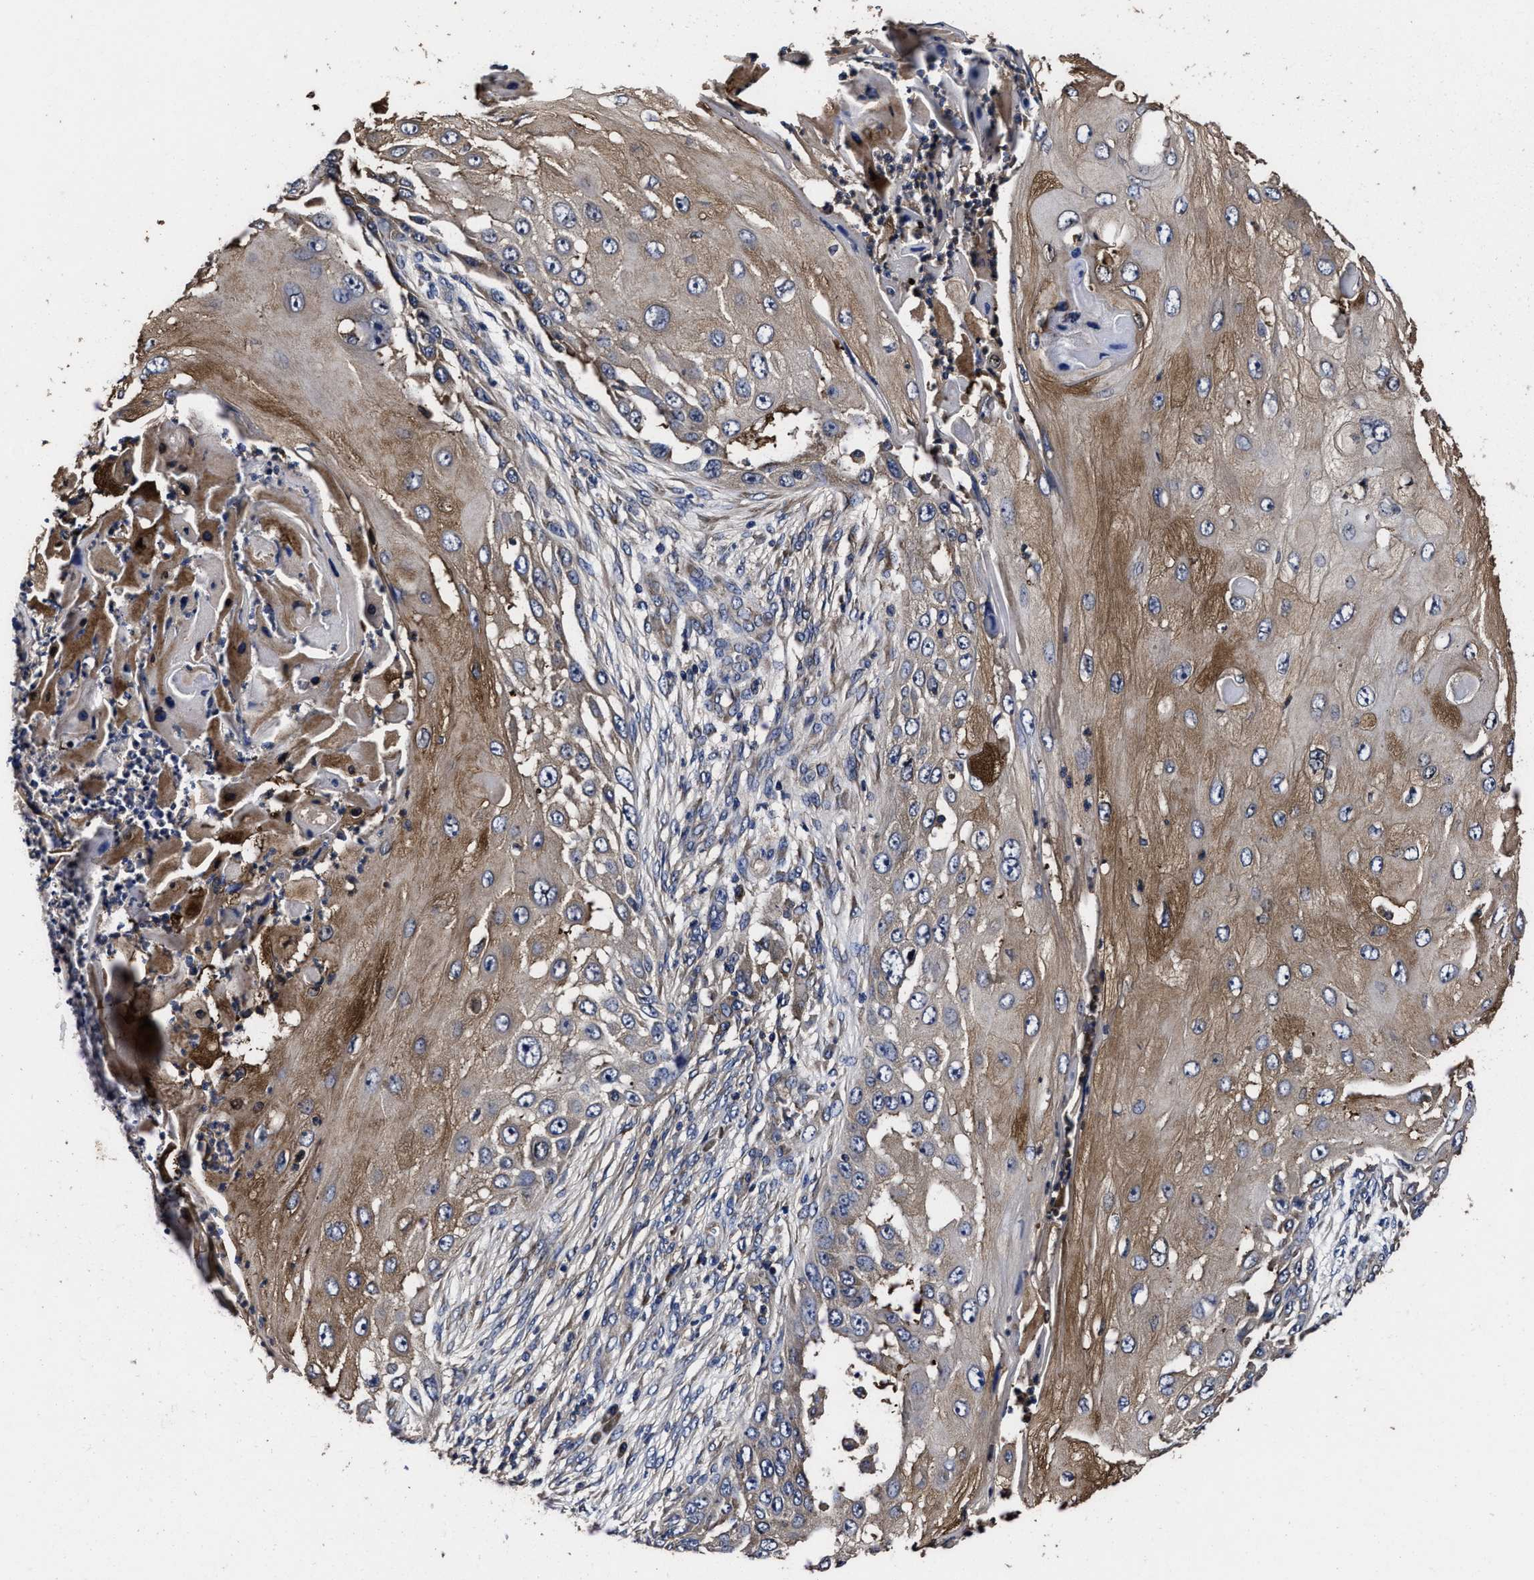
{"staining": {"intensity": "moderate", "quantity": "<25%", "location": "cytoplasmic/membranous"}, "tissue": "skin cancer", "cell_type": "Tumor cells", "image_type": "cancer", "snomed": [{"axis": "morphology", "description": "Squamous cell carcinoma, NOS"}, {"axis": "topography", "description": "Skin"}], "caption": "Human skin squamous cell carcinoma stained with a brown dye displays moderate cytoplasmic/membranous positive staining in approximately <25% of tumor cells.", "gene": "AVEN", "patient": {"sex": "female", "age": 44}}